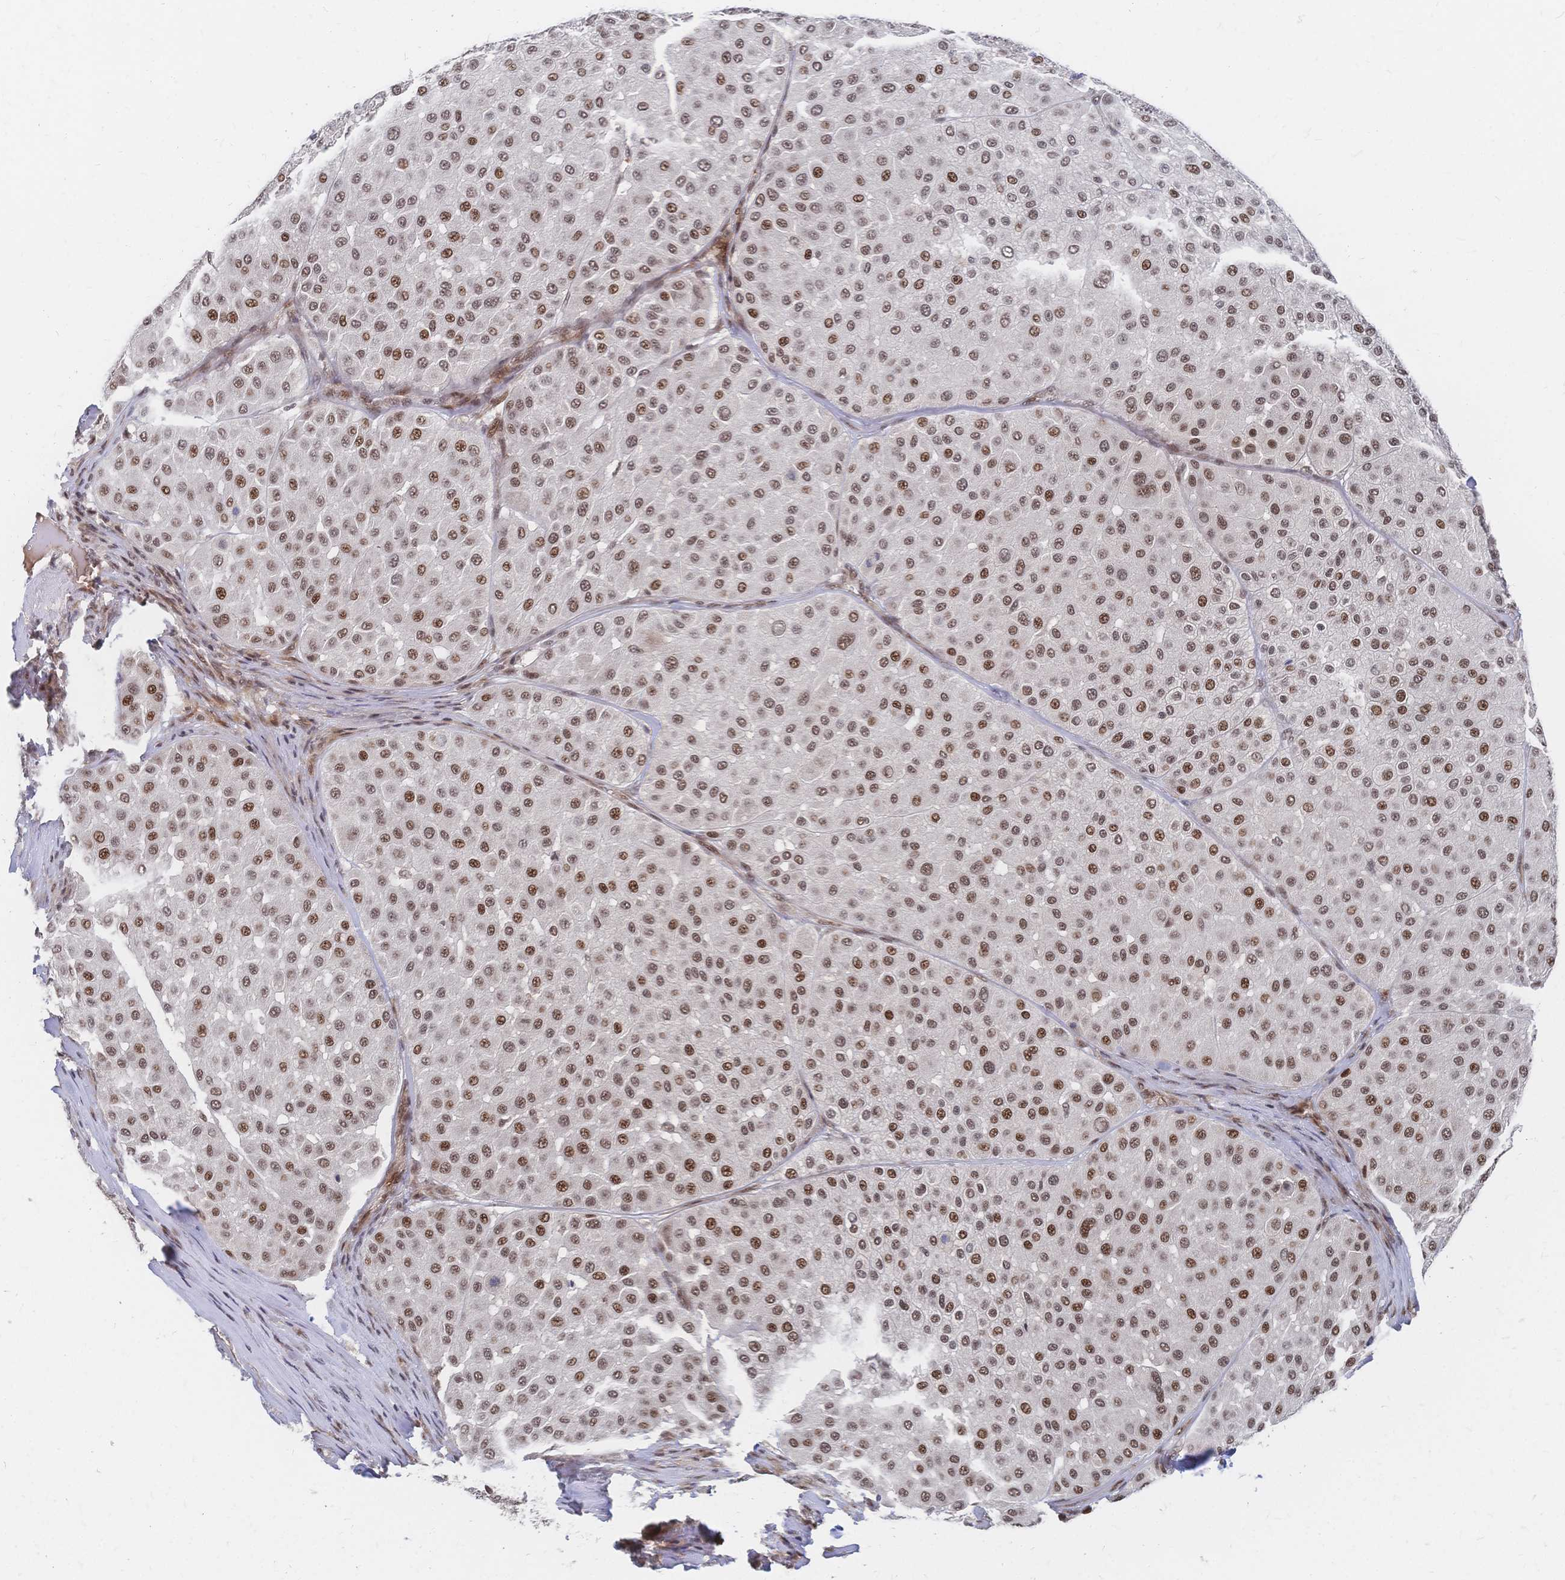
{"staining": {"intensity": "moderate", "quantity": ">75%", "location": "nuclear"}, "tissue": "melanoma", "cell_type": "Tumor cells", "image_type": "cancer", "snomed": [{"axis": "morphology", "description": "Malignant melanoma, Metastatic site"}, {"axis": "topography", "description": "Smooth muscle"}], "caption": "Immunohistochemistry histopathology image of neoplastic tissue: human malignant melanoma (metastatic site) stained using immunohistochemistry (IHC) exhibits medium levels of moderate protein expression localized specifically in the nuclear of tumor cells, appearing as a nuclear brown color.", "gene": "NELFA", "patient": {"sex": "male", "age": 41}}